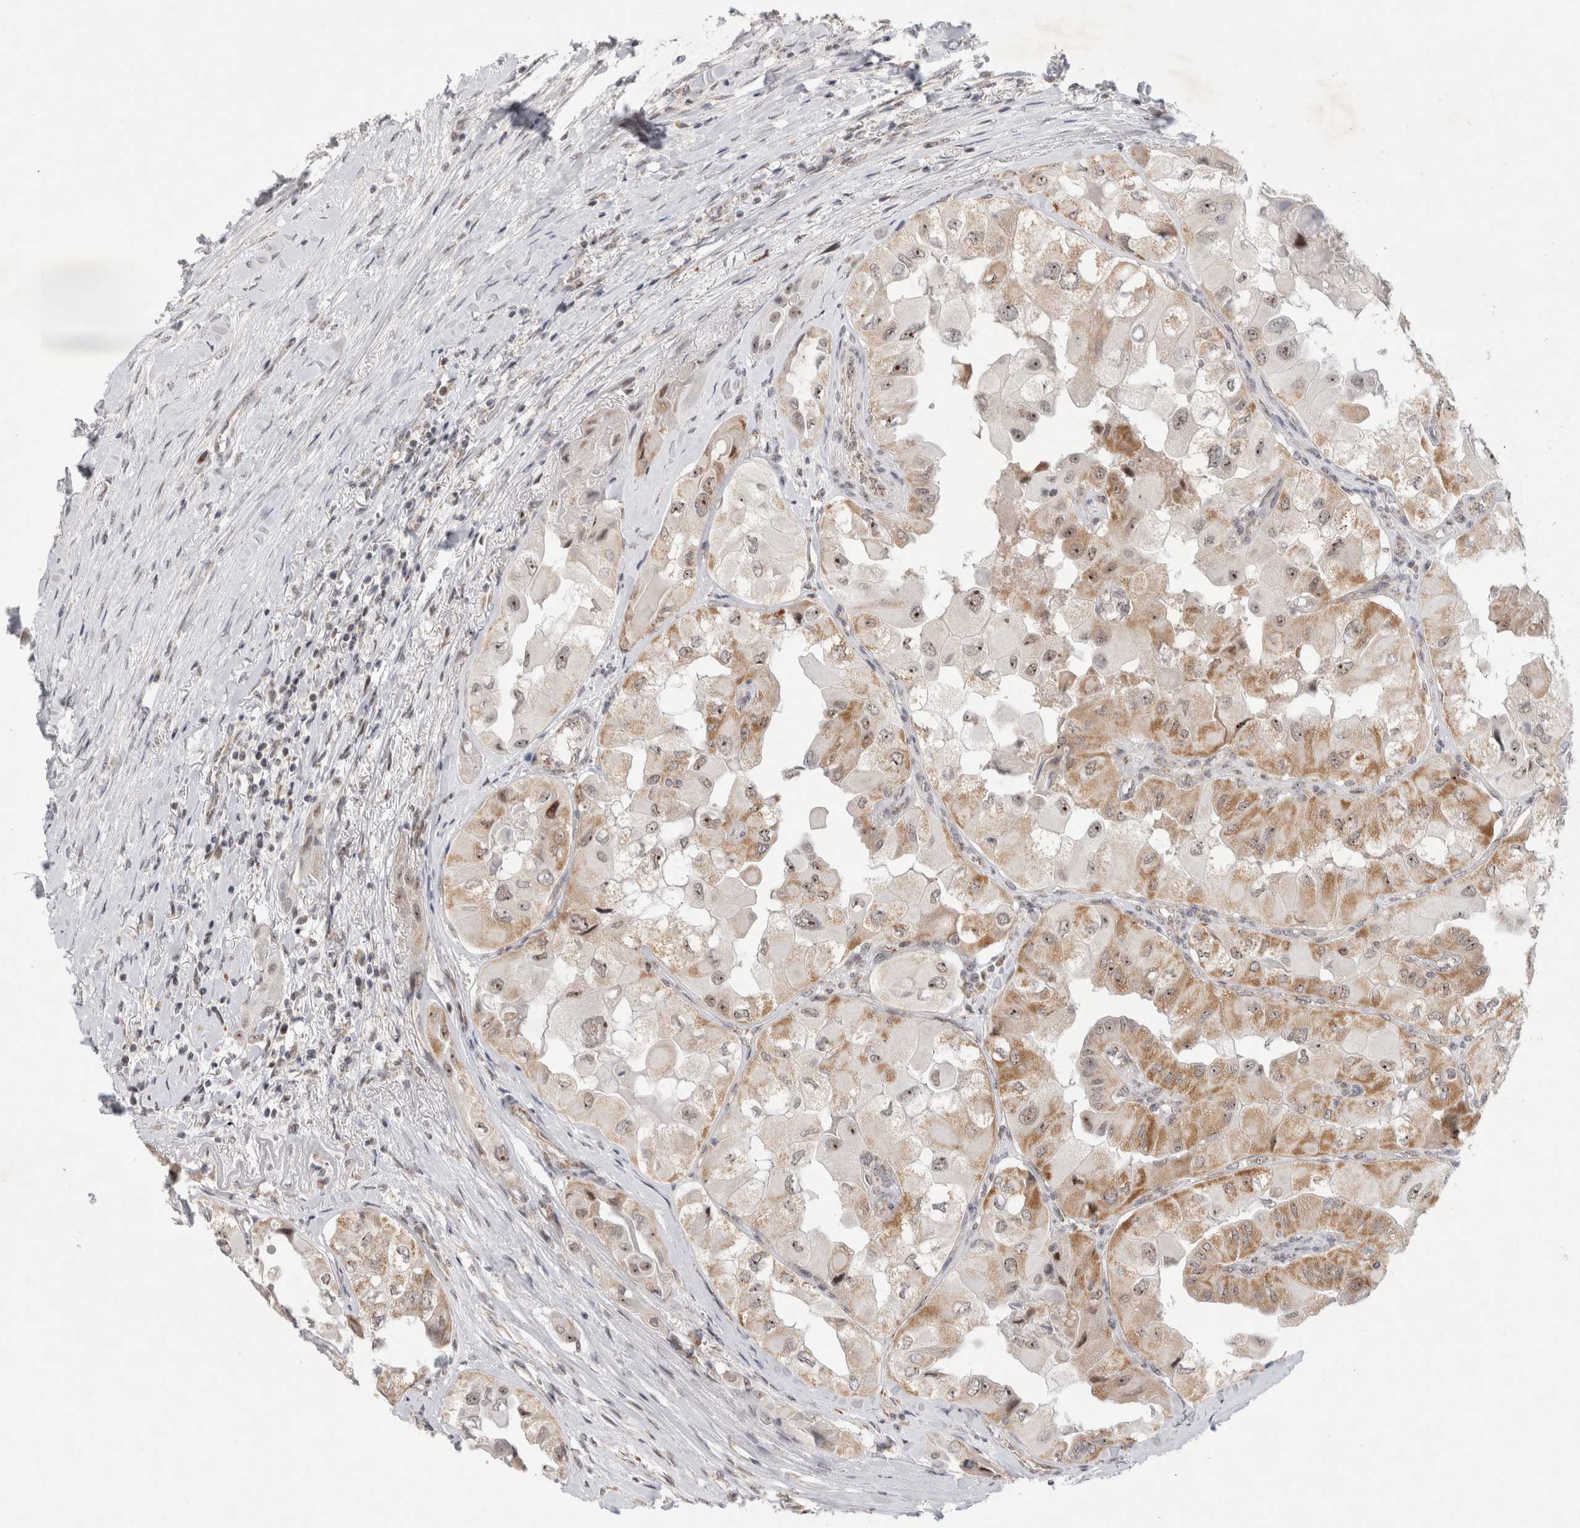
{"staining": {"intensity": "moderate", "quantity": "25%-75%", "location": "cytoplasmic/membranous,nuclear"}, "tissue": "thyroid cancer", "cell_type": "Tumor cells", "image_type": "cancer", "snomed": [{"axis": "morphology", "description": "Papillary adenocarcinoma, NOS"}, {"axis": "topography", "description": "Thyroid gland"}], "caption": "This is an image of immunohistochemistry (IHC) staining of thyroid papillary adenocarcinoma, which shows moderate positivity in the cytoplasmic/membranous and nuclear of tumor cells.", "gene": "MRPL37", "patient": {"sex": "female", "age": 59}}